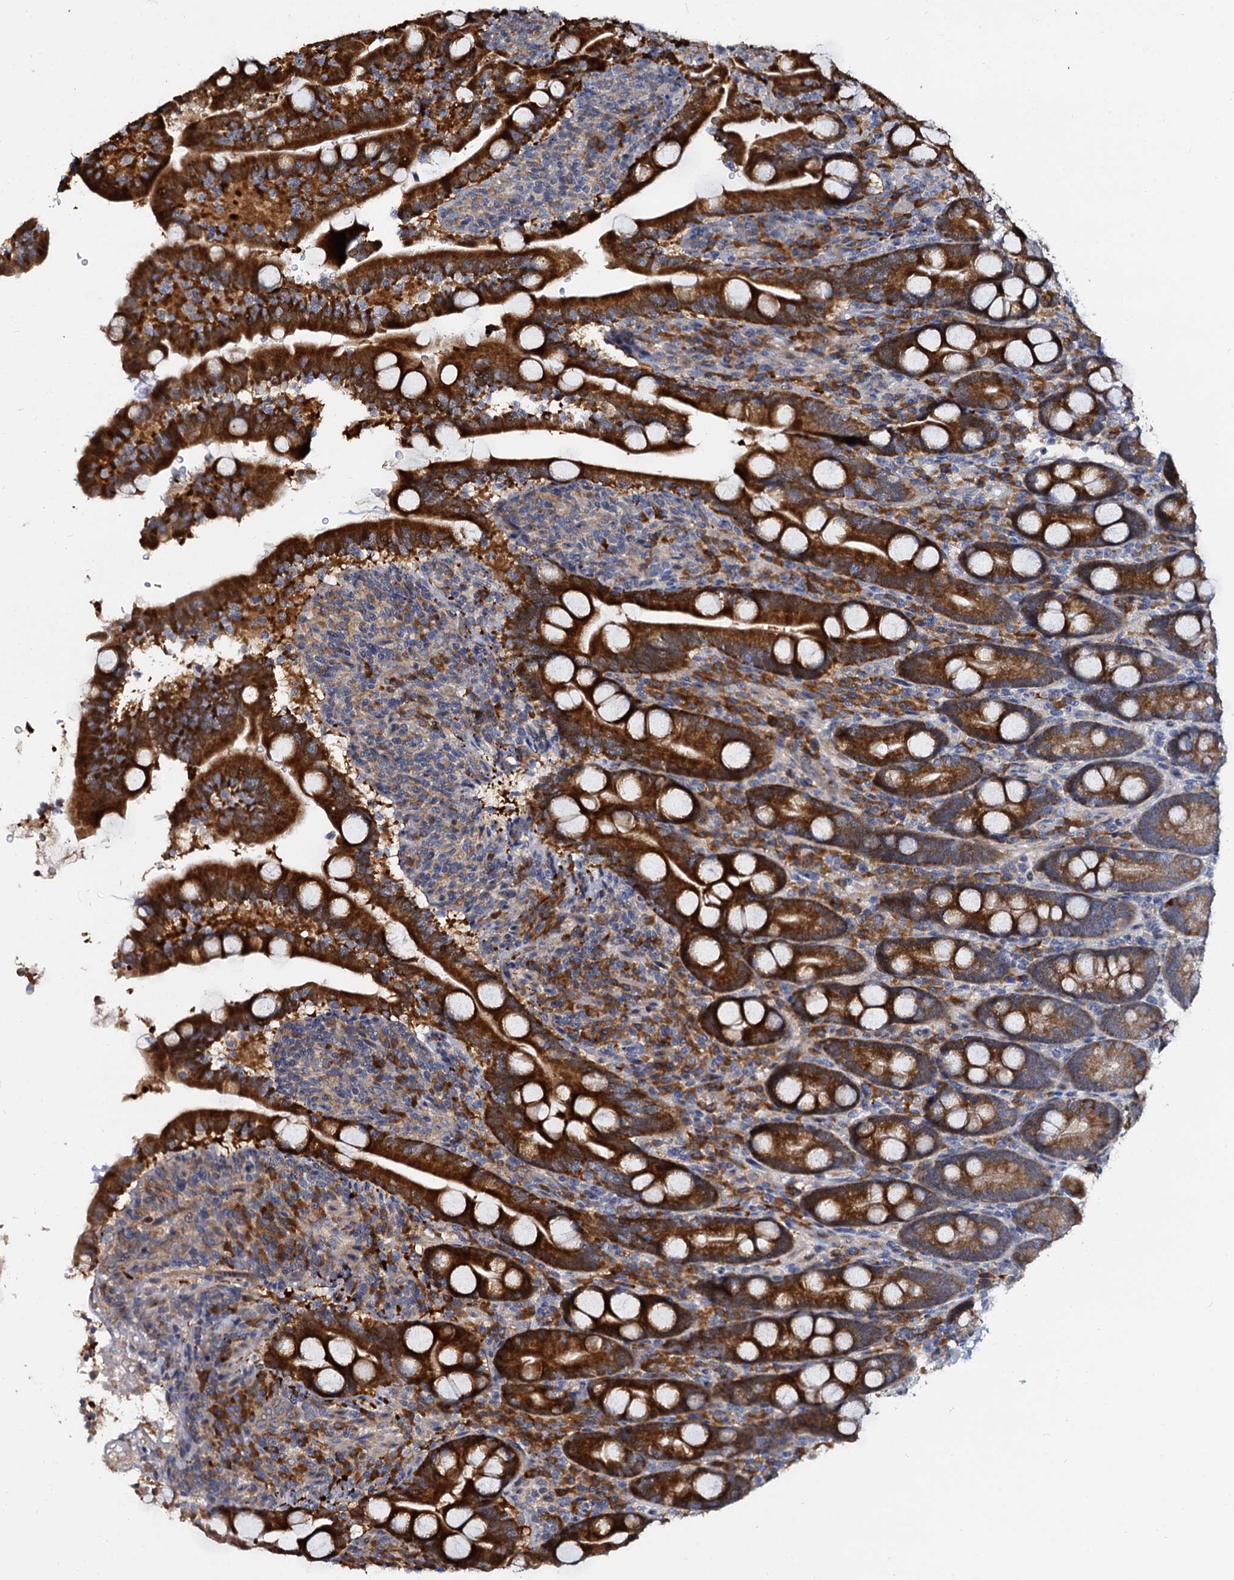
{"staining": {"intensity": "strong", "quantity": ">75%", "location": "cytoplasmic/membranous"}, "tissue": "duodenum", "cell_type": "Glandular cells", "image_type": "normal", "snomed": [{"axis": "morphology", "description": "Normal tissue, NOS"}, {"axis": "topography", "description": "Duodenum"}], "caption": "Immunohistochemical staining of unremarkable duodenum exhibits high levels of strong cytoplasmic/membranous expression in about >75% of glandular cells. (Brightfield microscopy of DAB IHC at high magnification).", "gene": "WWC3", "patient": {"sex": "male", "age": 35}}